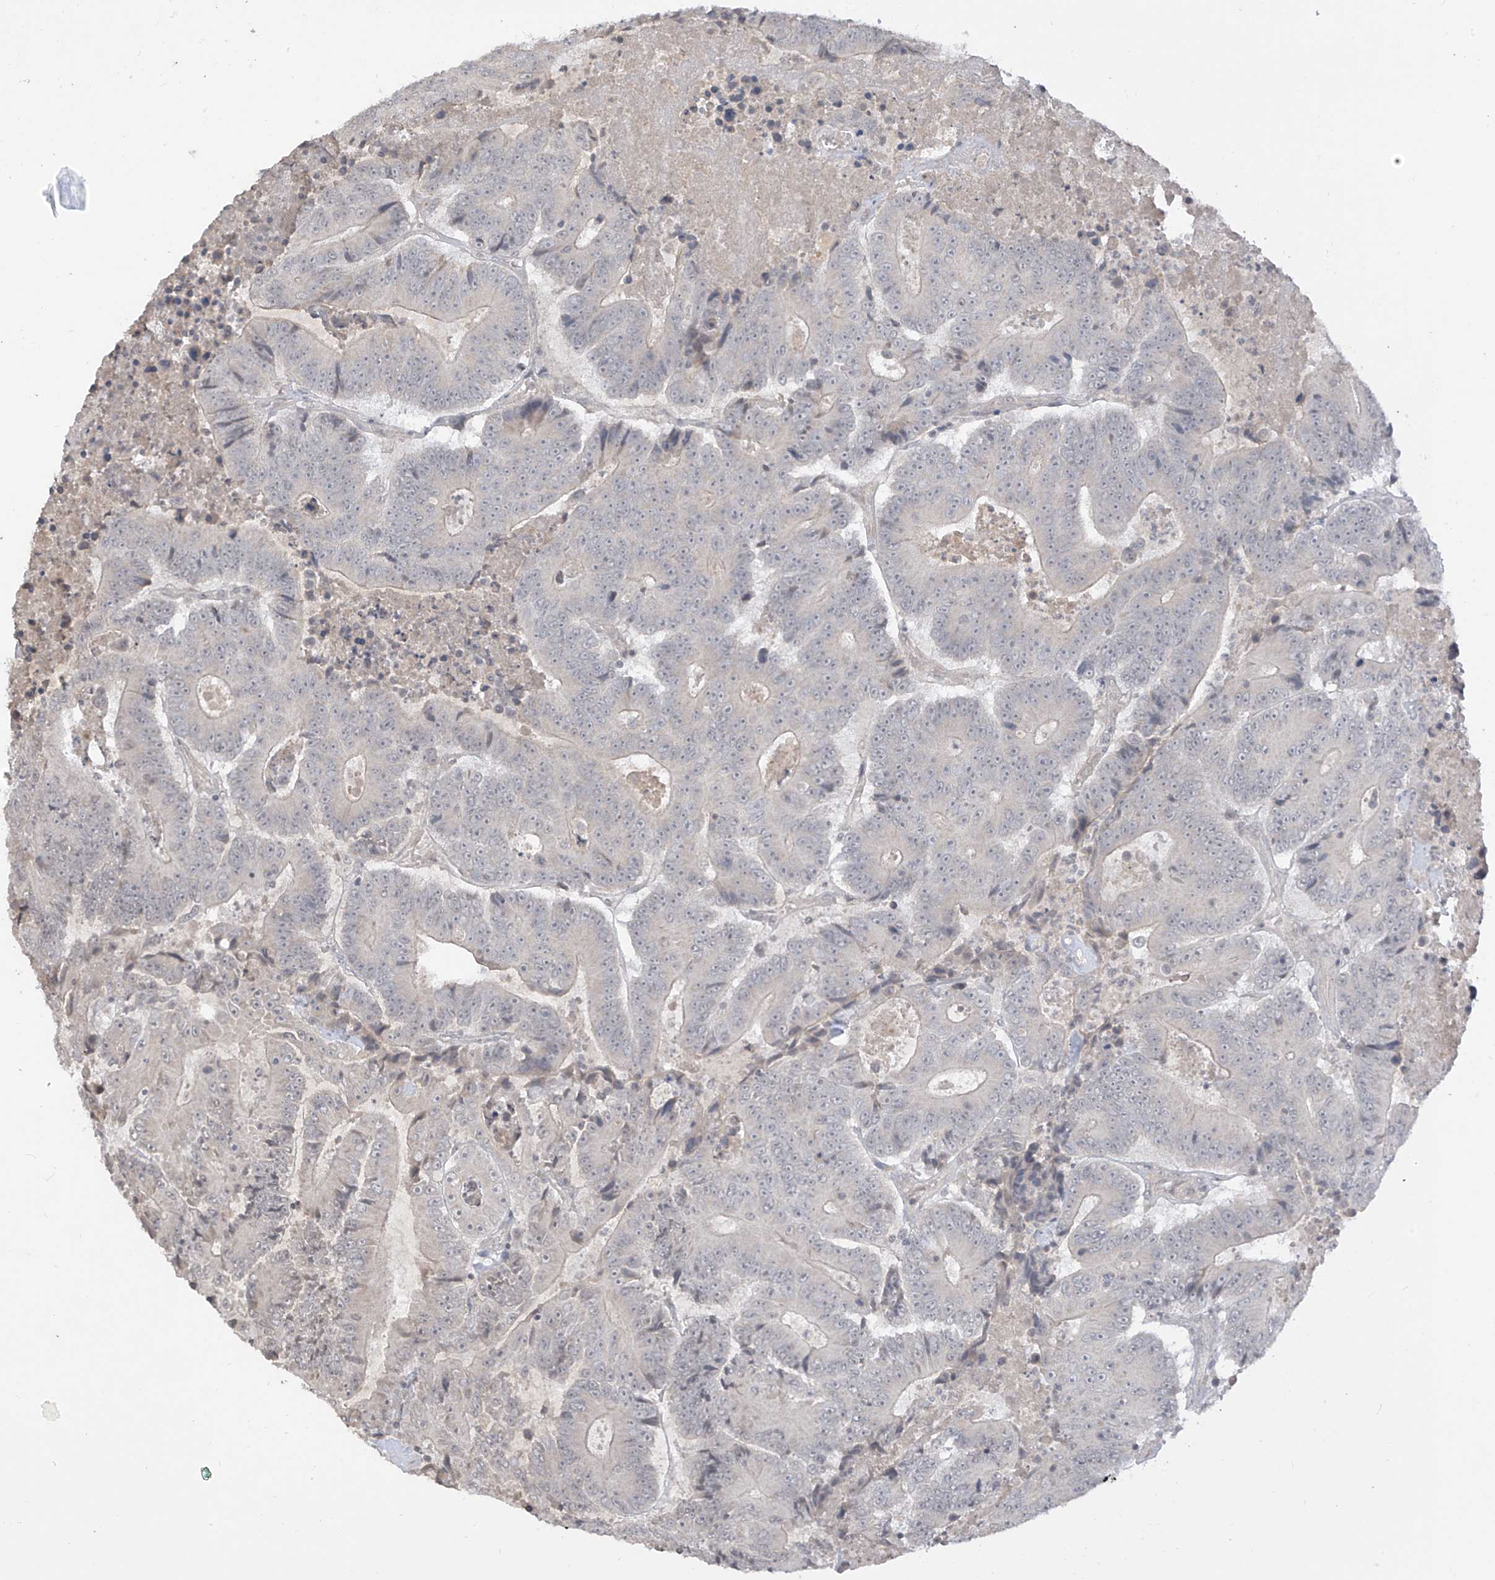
{"staining": {"intensity": "negative", "quantity": "none", "location": "none"}, "tissue": "colorectal cancer", "cell_type": "Tumor cells", "image_type": "cancer", "snomed": [{"axis": "morphology", "description": "Adenocarcinoma, NOS"}, {"axis": "topography", "description": "Colon"}], "caption": "A photomicrograph of colorectal adenocarcinoma stained for a protein exhibits no brown staining in tumor cells.", "gene": "DGKQ", "patient": {"sex": "male", "age": 83}}